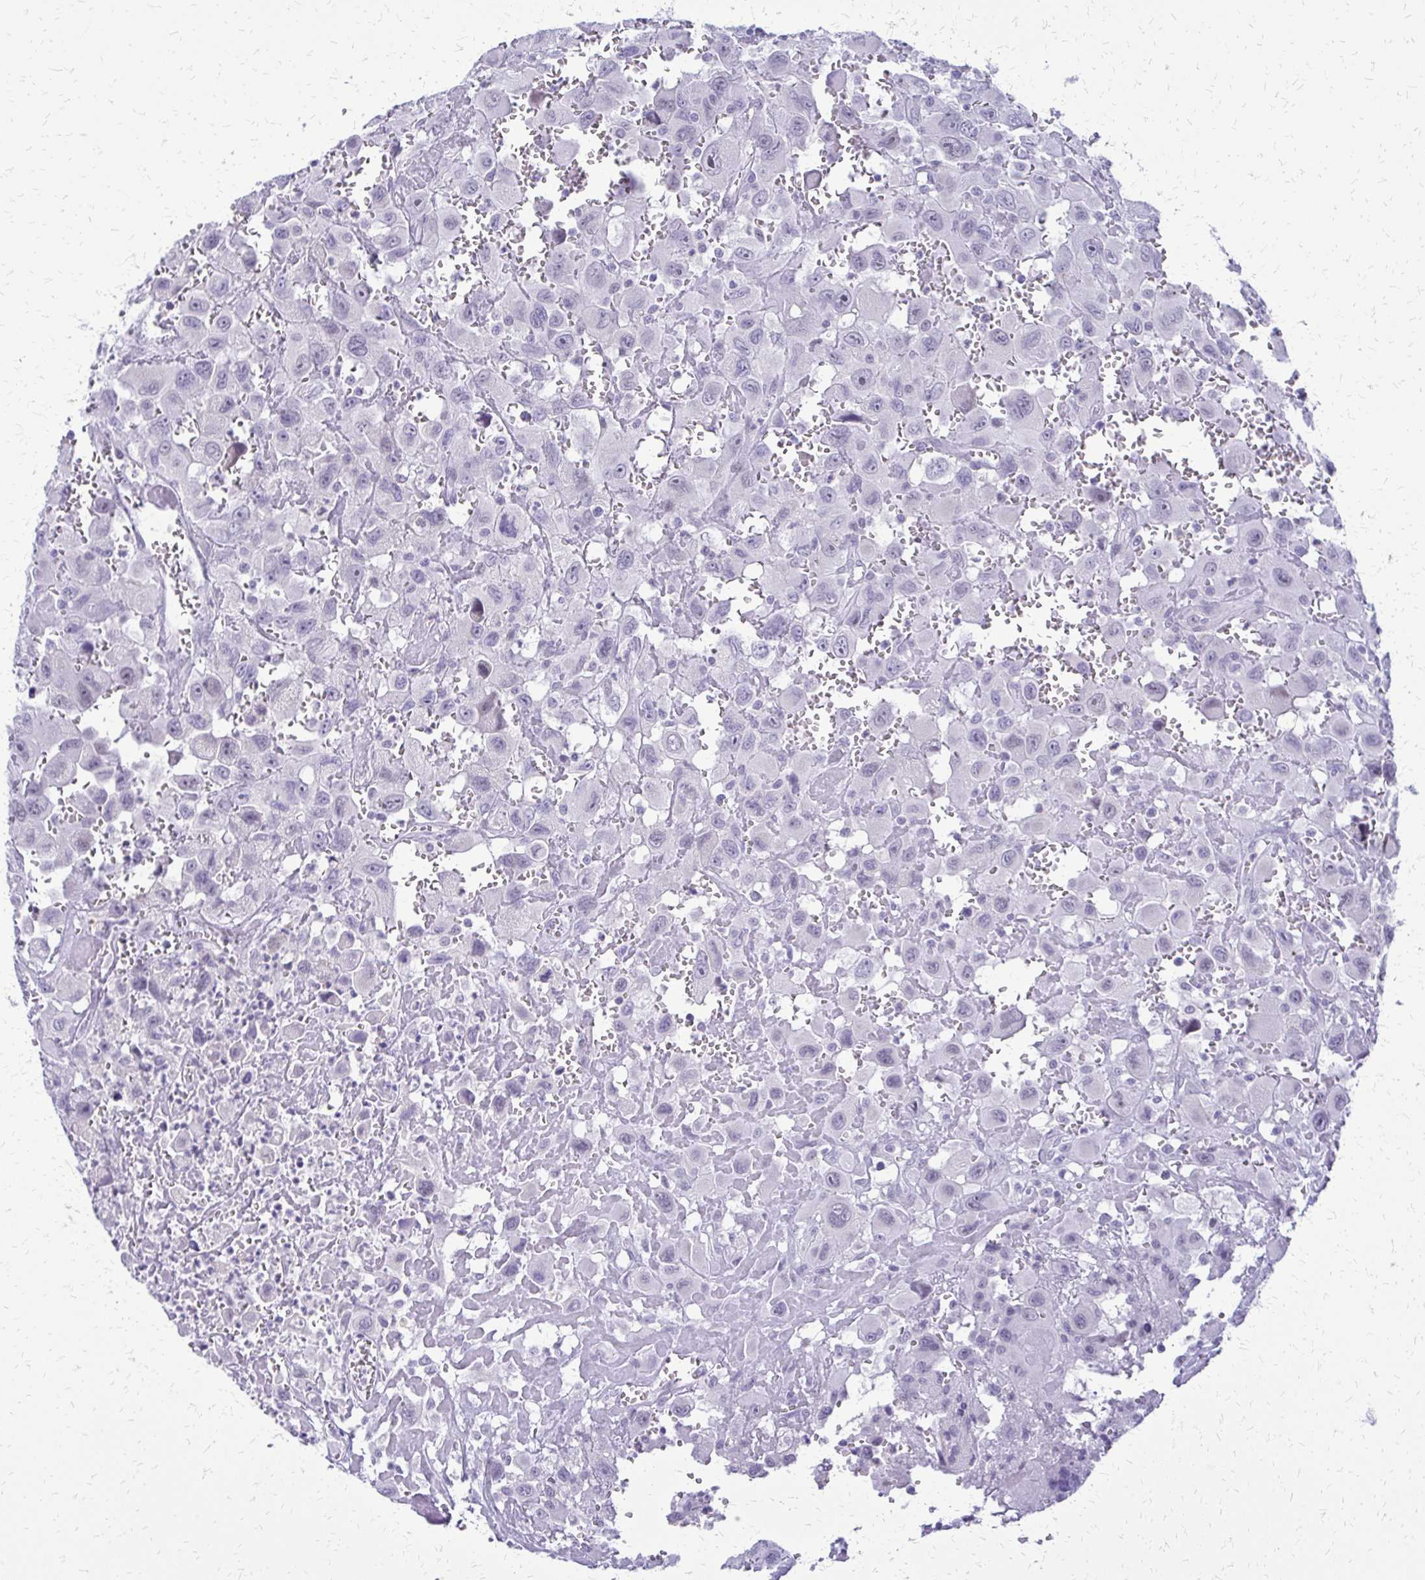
{"staining": {"intensity": "negative", "quantity": "none", "location": "none"}, "tissue": "head and neck cancer", "cell_type": "Tumor cells", "image_type": "cancer", "snomed": [{"axis": "morphology", "description": "Squamous cell carcinoma, NOS"}, {"axis": "morphology", "description": "Squamous cell carcinoma, metastatic, NOS"}, {"axis": "topography", "description": "Oral tissue"}, {"axis": "topography", "description": "Head-Neck"}], "caption": "High power microscopy photomicrograph of an immunohistochemistry photomicrograph of head and neck cancer, revealing no significant expression in tumor cells.", "gene": "FAM162B", "patient": {"sex": "female", "age": 85}}